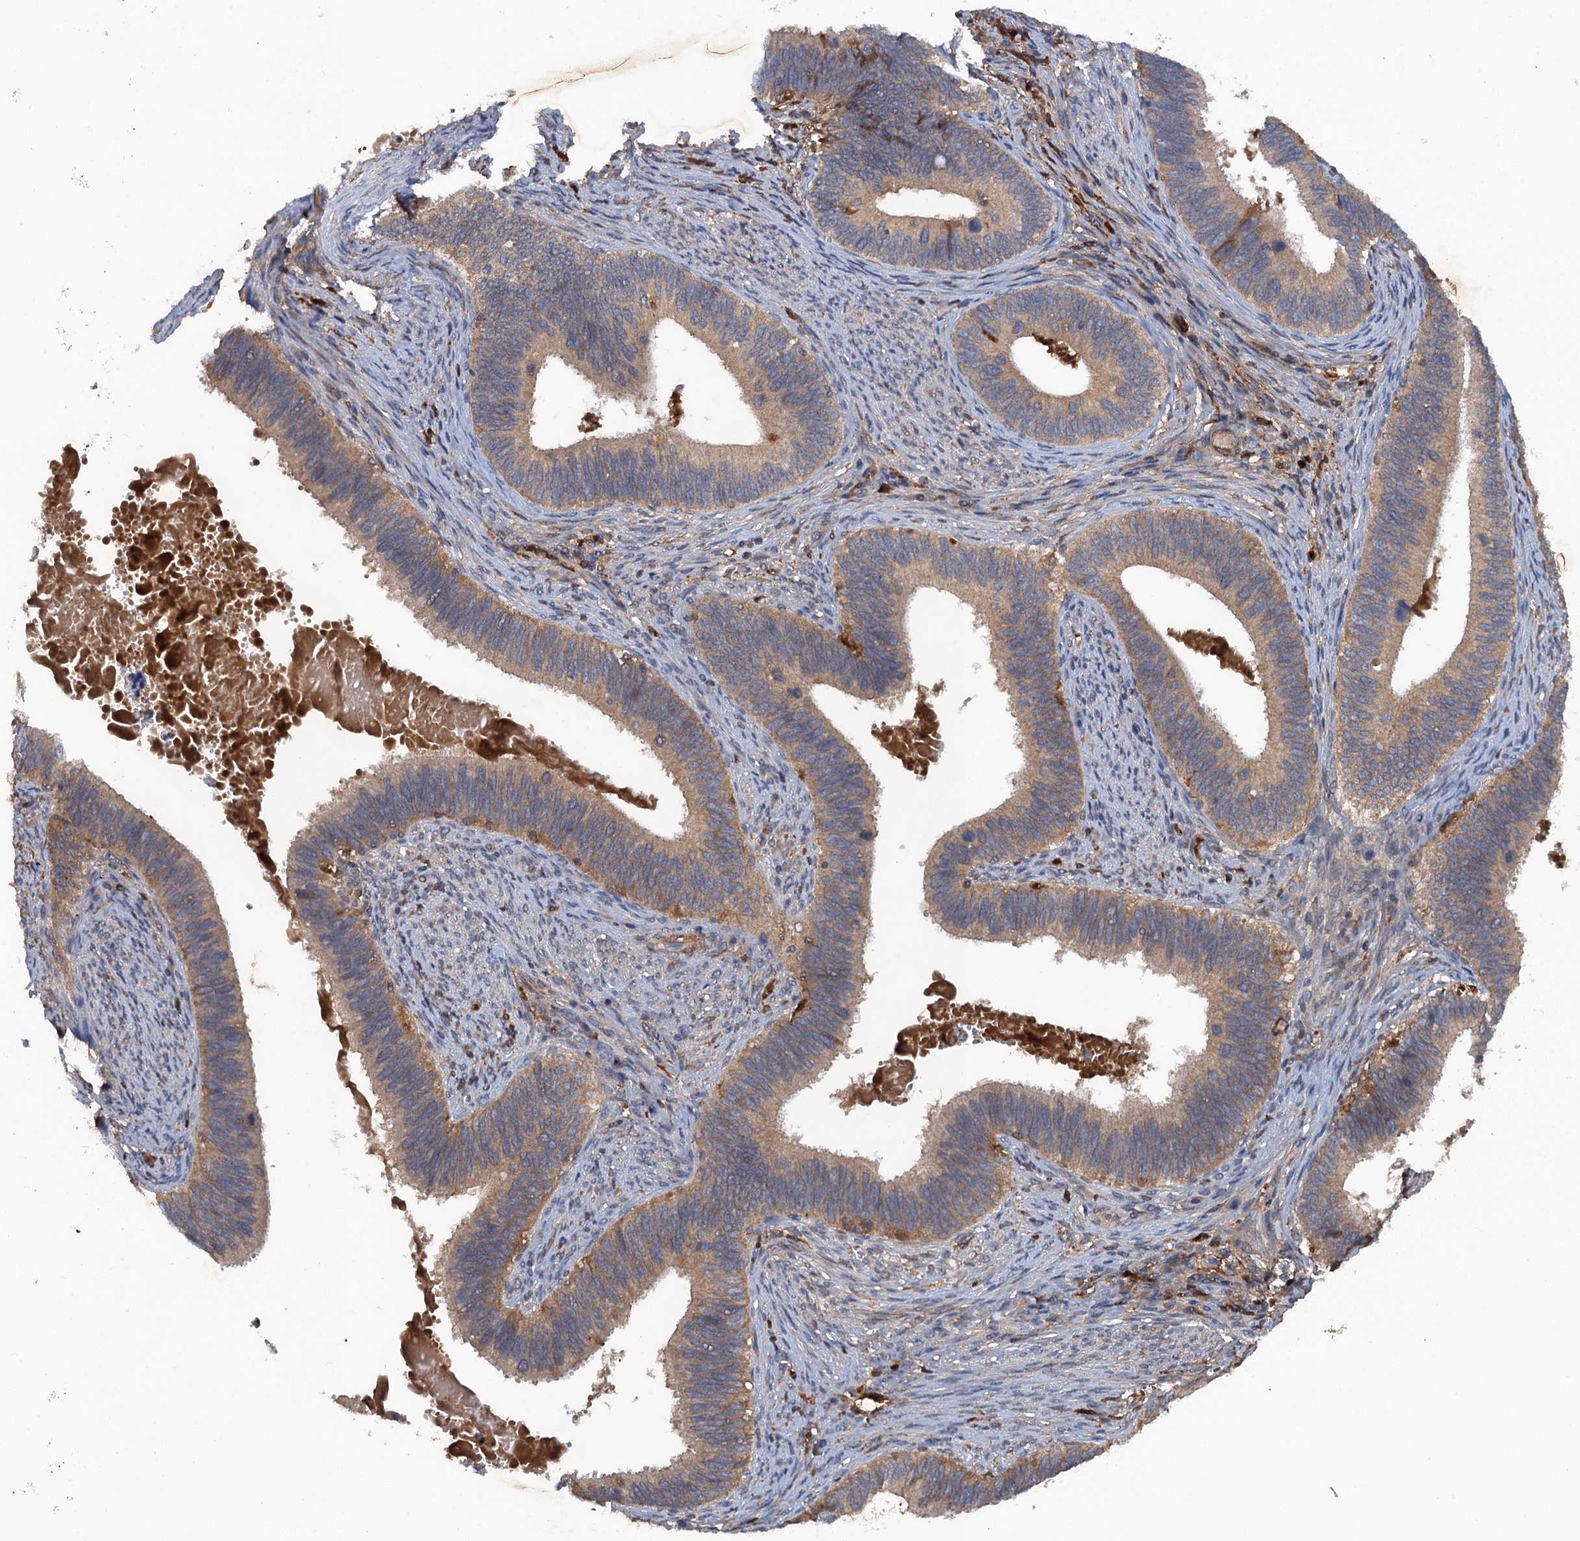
{"staining": {"intensity": "weak", "quantity": "25%-75%", "location": "cytoplasmic/membranous"}, "tissue": "cervical cancer", "cell_type": "Tumor cells", "image_type": "cancer", "snomed": [{"axis": "morphology", "description": "Adenocarcinoma, NOS"}, {"axis": "topography", "description": "Cervix"}], "caption": "Cervical cancer (adenocarcinoma) stained with DAB IHC reveals low levels of weak cytoplasmic/membranous positivity in approximately 25%-75% of tumor cells. The protein of interest is stained brown, and the nuclei are stained in blue (DAB (3,3'-diaminobenzidine) IHC with brightfield microscopy, high magnification).", "gene": "HAPLN3", "patient": {"sex": "female", "age": 42}}